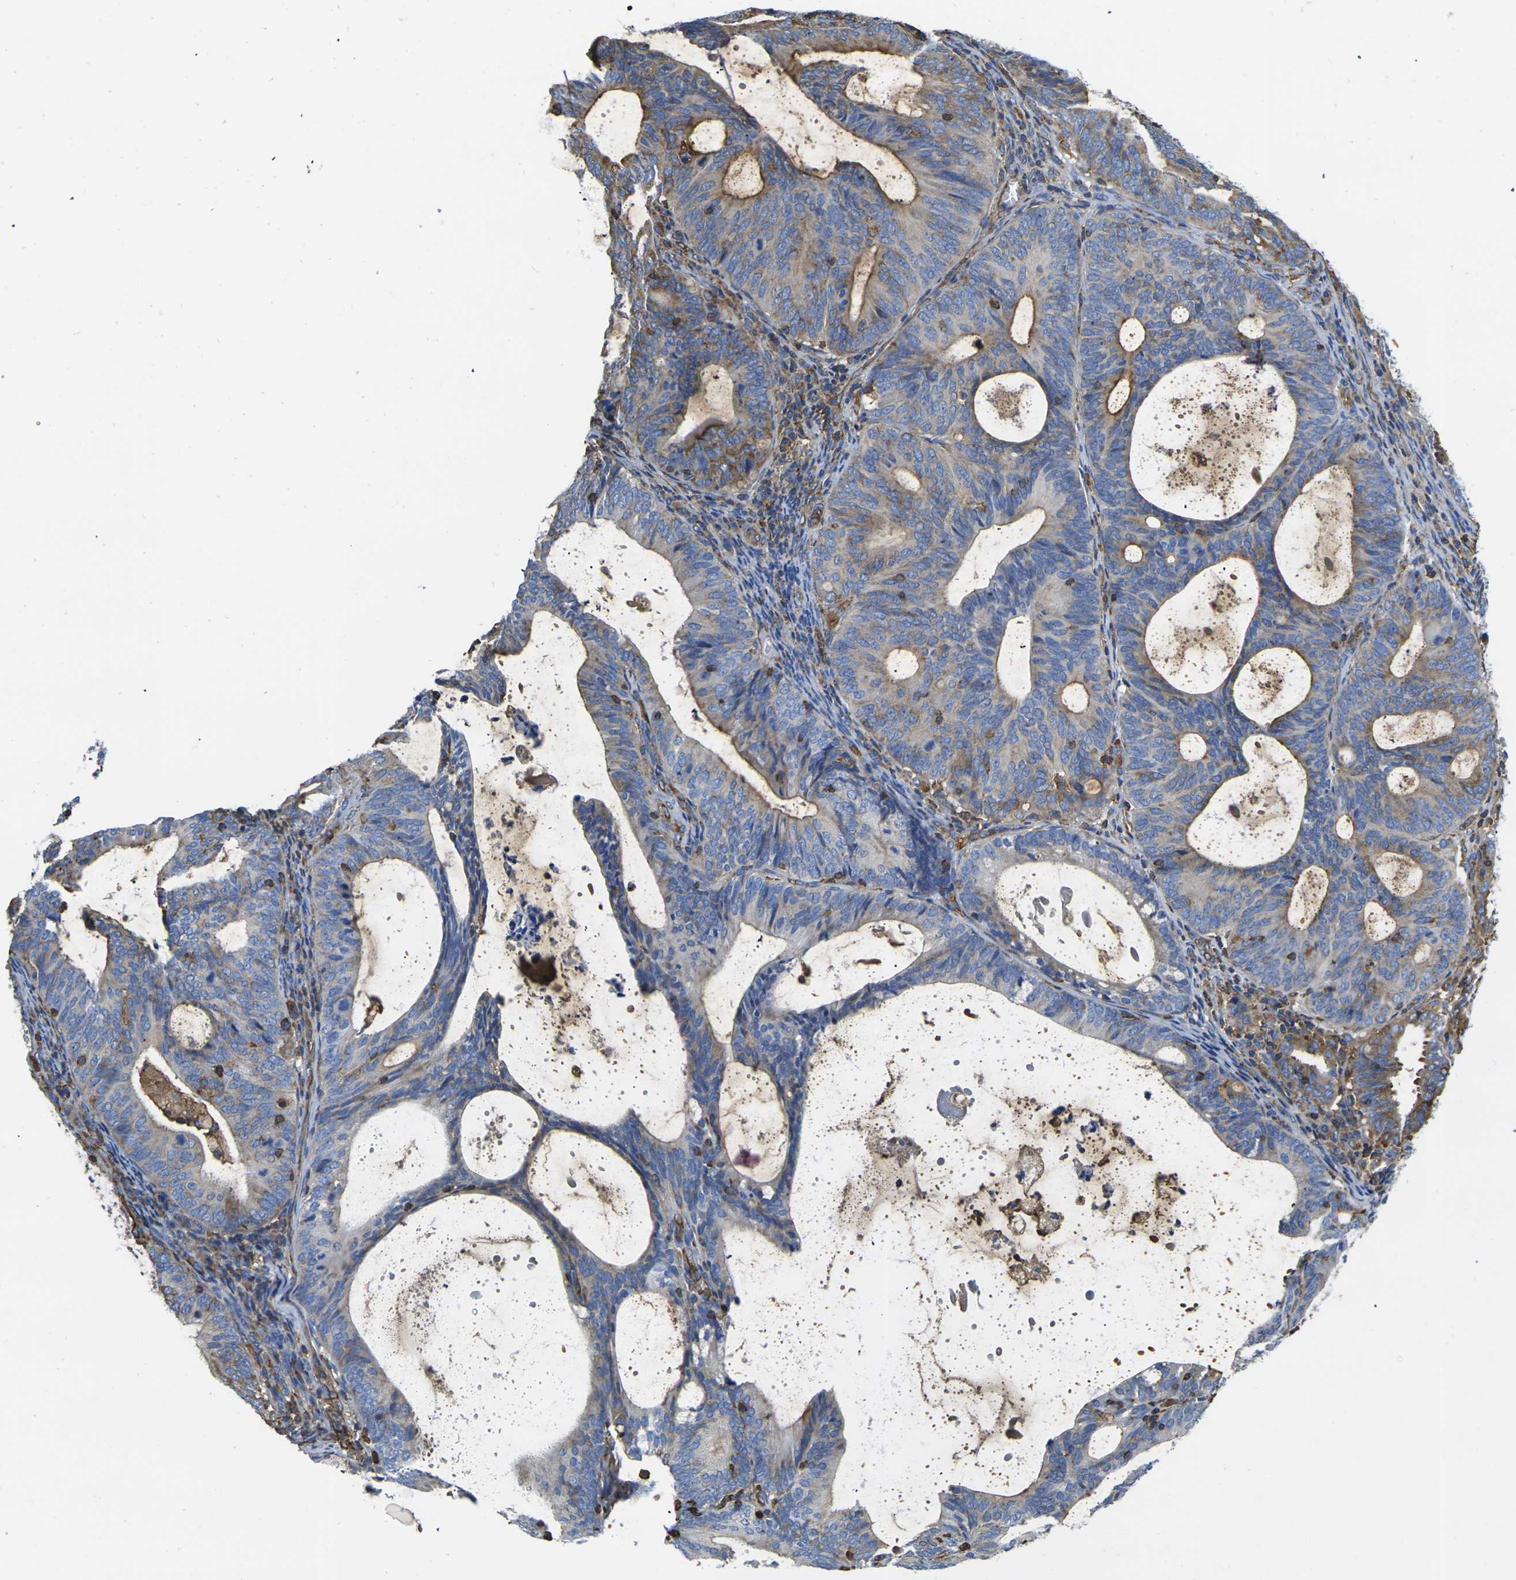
{"staining": {"intensity": "moderate", "quantity": "25%-75%", "location": "cytoplasmic/membranous"}, "tissue": "endometrial cancer", "cell_type": "Tumor cells", "image_type": "cancer", "snomed": [{"axis": "morphology", "description": "Adenocarcinoma, NOS"}, {"axis": "topography", "description": "Uterus"}], "caption": "Immunohistochemistry (IHC) photomicrograph of adenocarcinoma (endometrial) stained for a protein (brown), which shows medium levels of moderate cytoplasmic/membranous staining in about 25%-75% of tumor cells.", "gene": "FAM110D", "patient": {"sex": "female", "age": 83}}